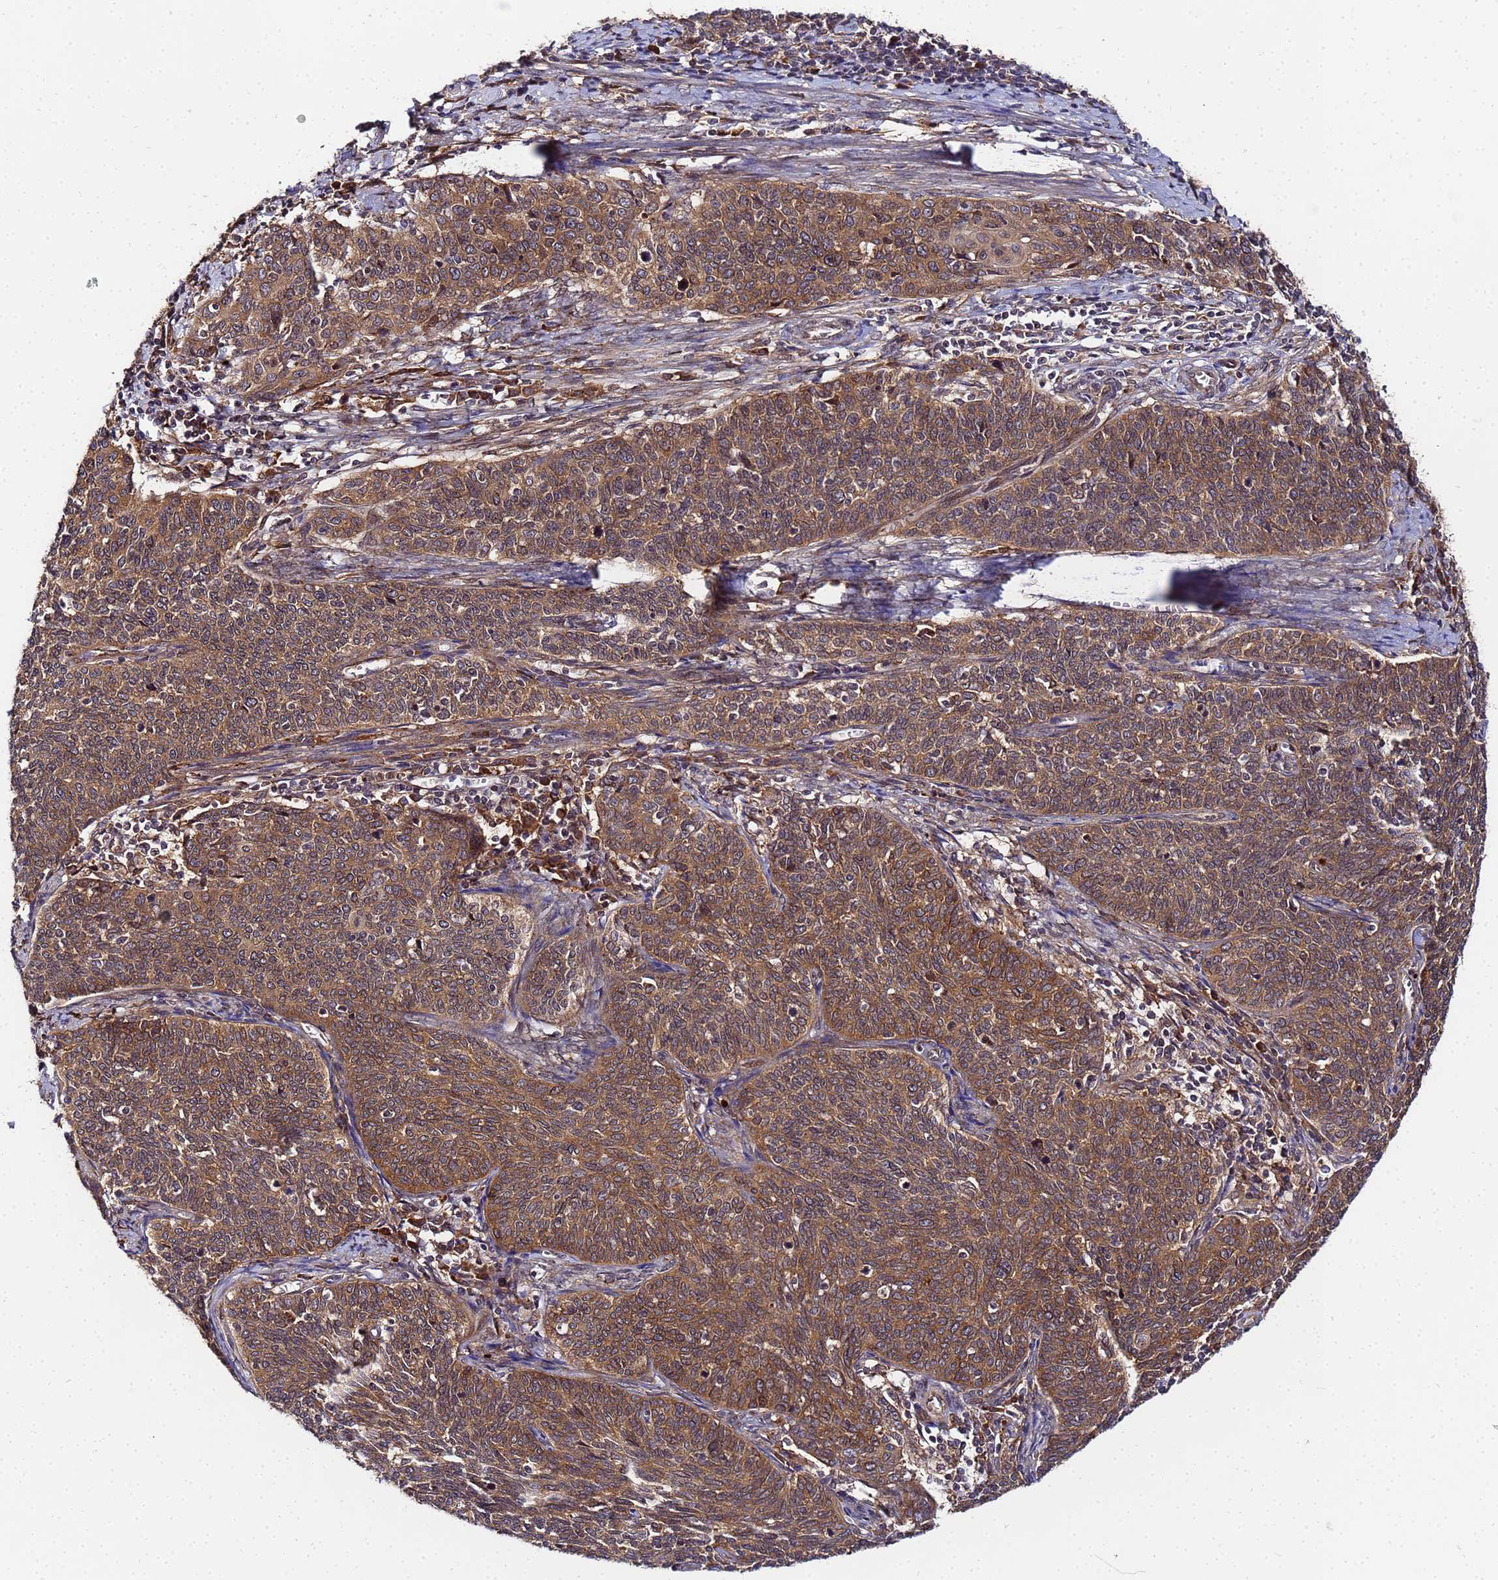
{"staining": {"intensity": "moderate", "quantity": ">75%", "location": "cytoplasmic/membranous"}, "tissue": "cervical cancer", "cell_type": "Tumor cells", "image_type": "cancer", "snomed": [{"axis": "morphology", "description": "Squamous cell carcinoma, NOS"}, {"axis": "topography", "description": "Cervix"}], "caption": "High-magnification brightfield microscopy of squamous cell carcinoma (cervical) stained with DAB (3,3'-diaminobenzidine) (brown) and counterstained with hematoxylin (blue). tumor cells exhibit moderate cytoplasmic/membranous expression is identified in about>75% of cells.", "gene": "UNC93B1", "patient": {"sex": "female", "age": 39}}